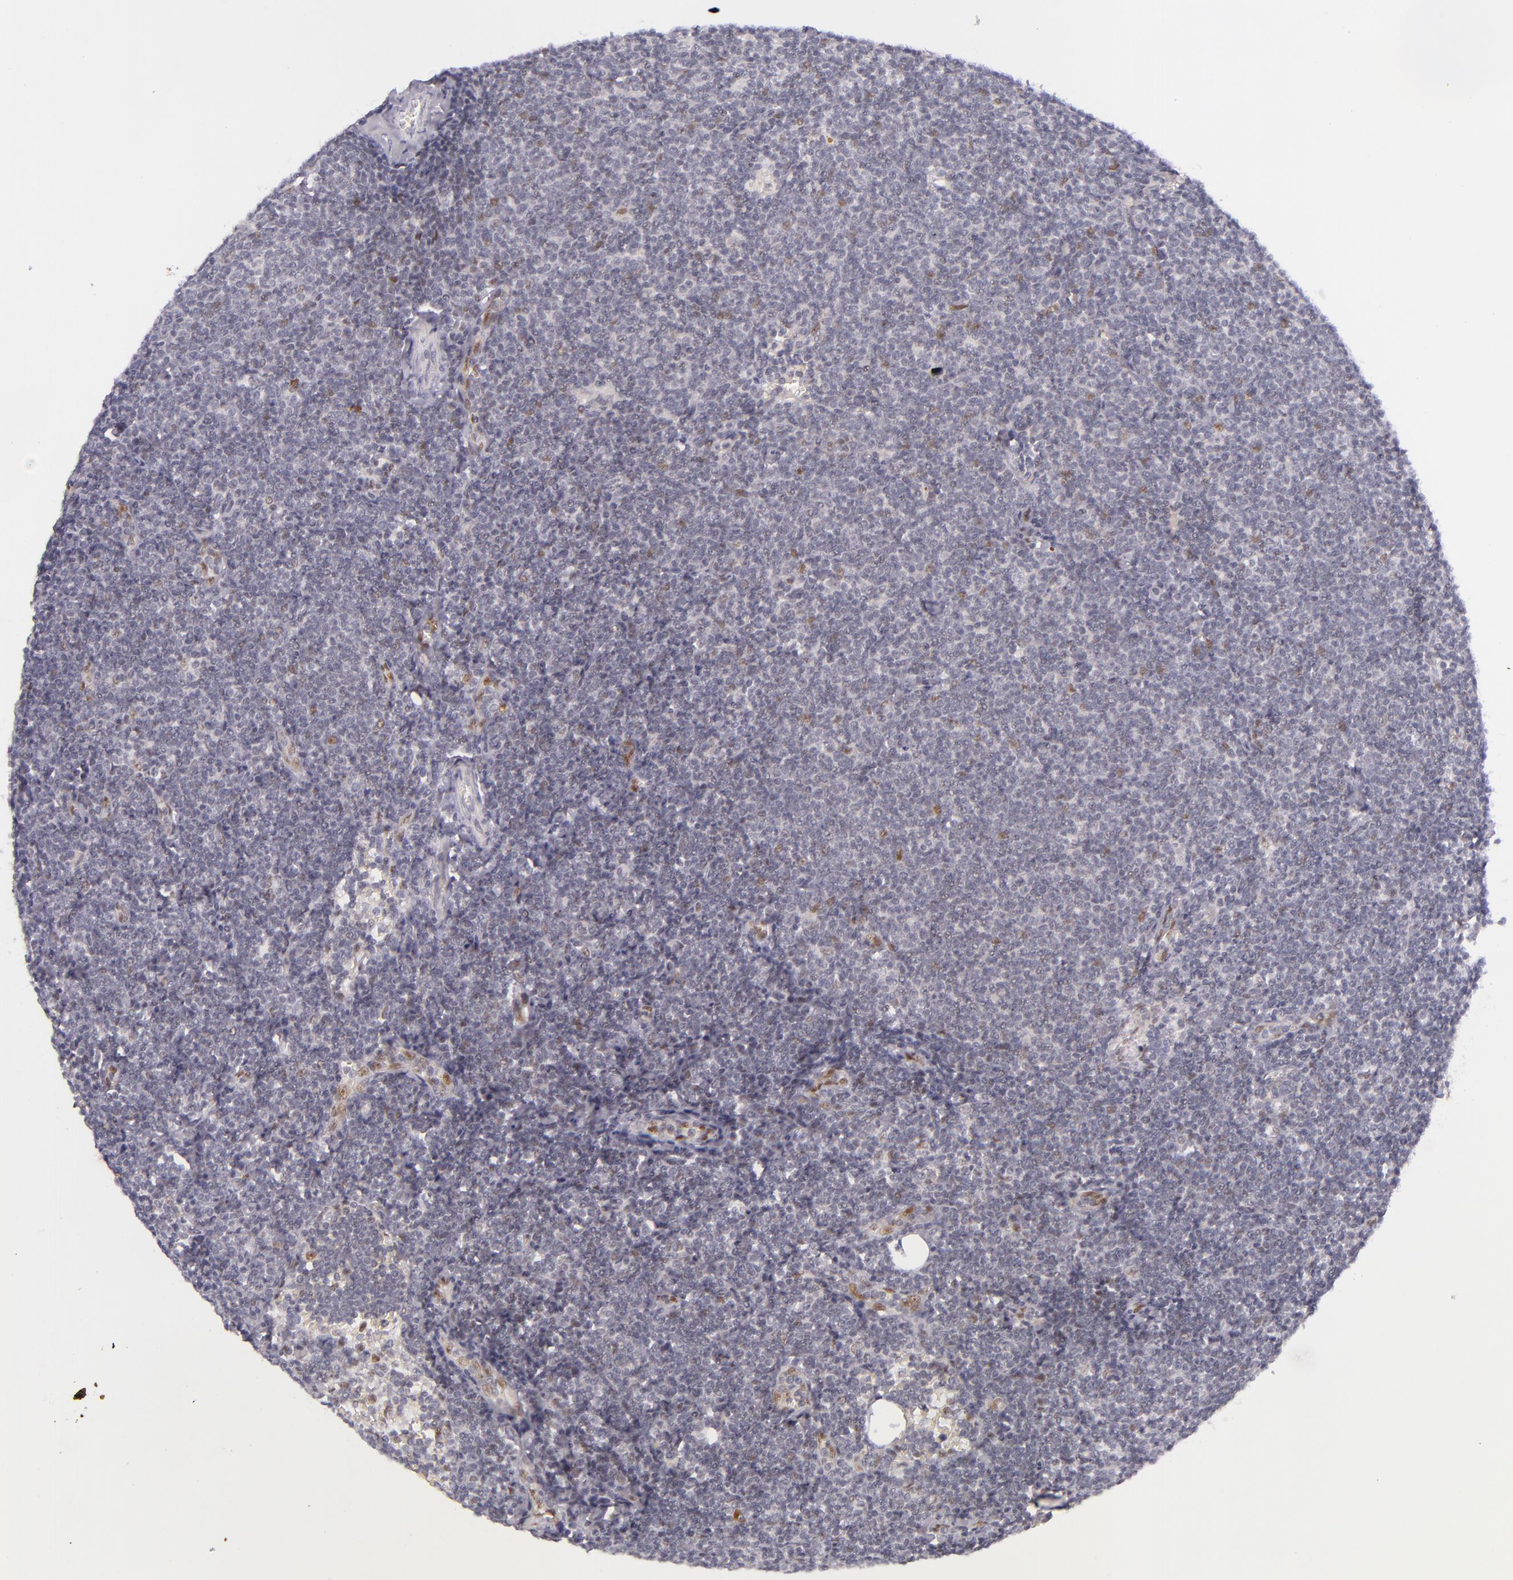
{"staining": {"intensity": "moderate", "quantity": "<25%", "location": "nuclear"}, "tissue": "lymphoma", "cell_type": "Tumor cells", "image_type": "cancer", "snomed": [{"axis": "morphology", "description": "Malignant lymphoma, non-Hodgkin's type, Low grade"}, {"axis": "topography", "description": "Lymph node"}], "caption": "Protein expression analysis of low-grade malignant lymphoma, non-Hodgkin's type reveals moderate nuclear expression in about <25% of tumor cells.", "gene": "BCL3", "patient": {"sex": "male", "age": 65}}